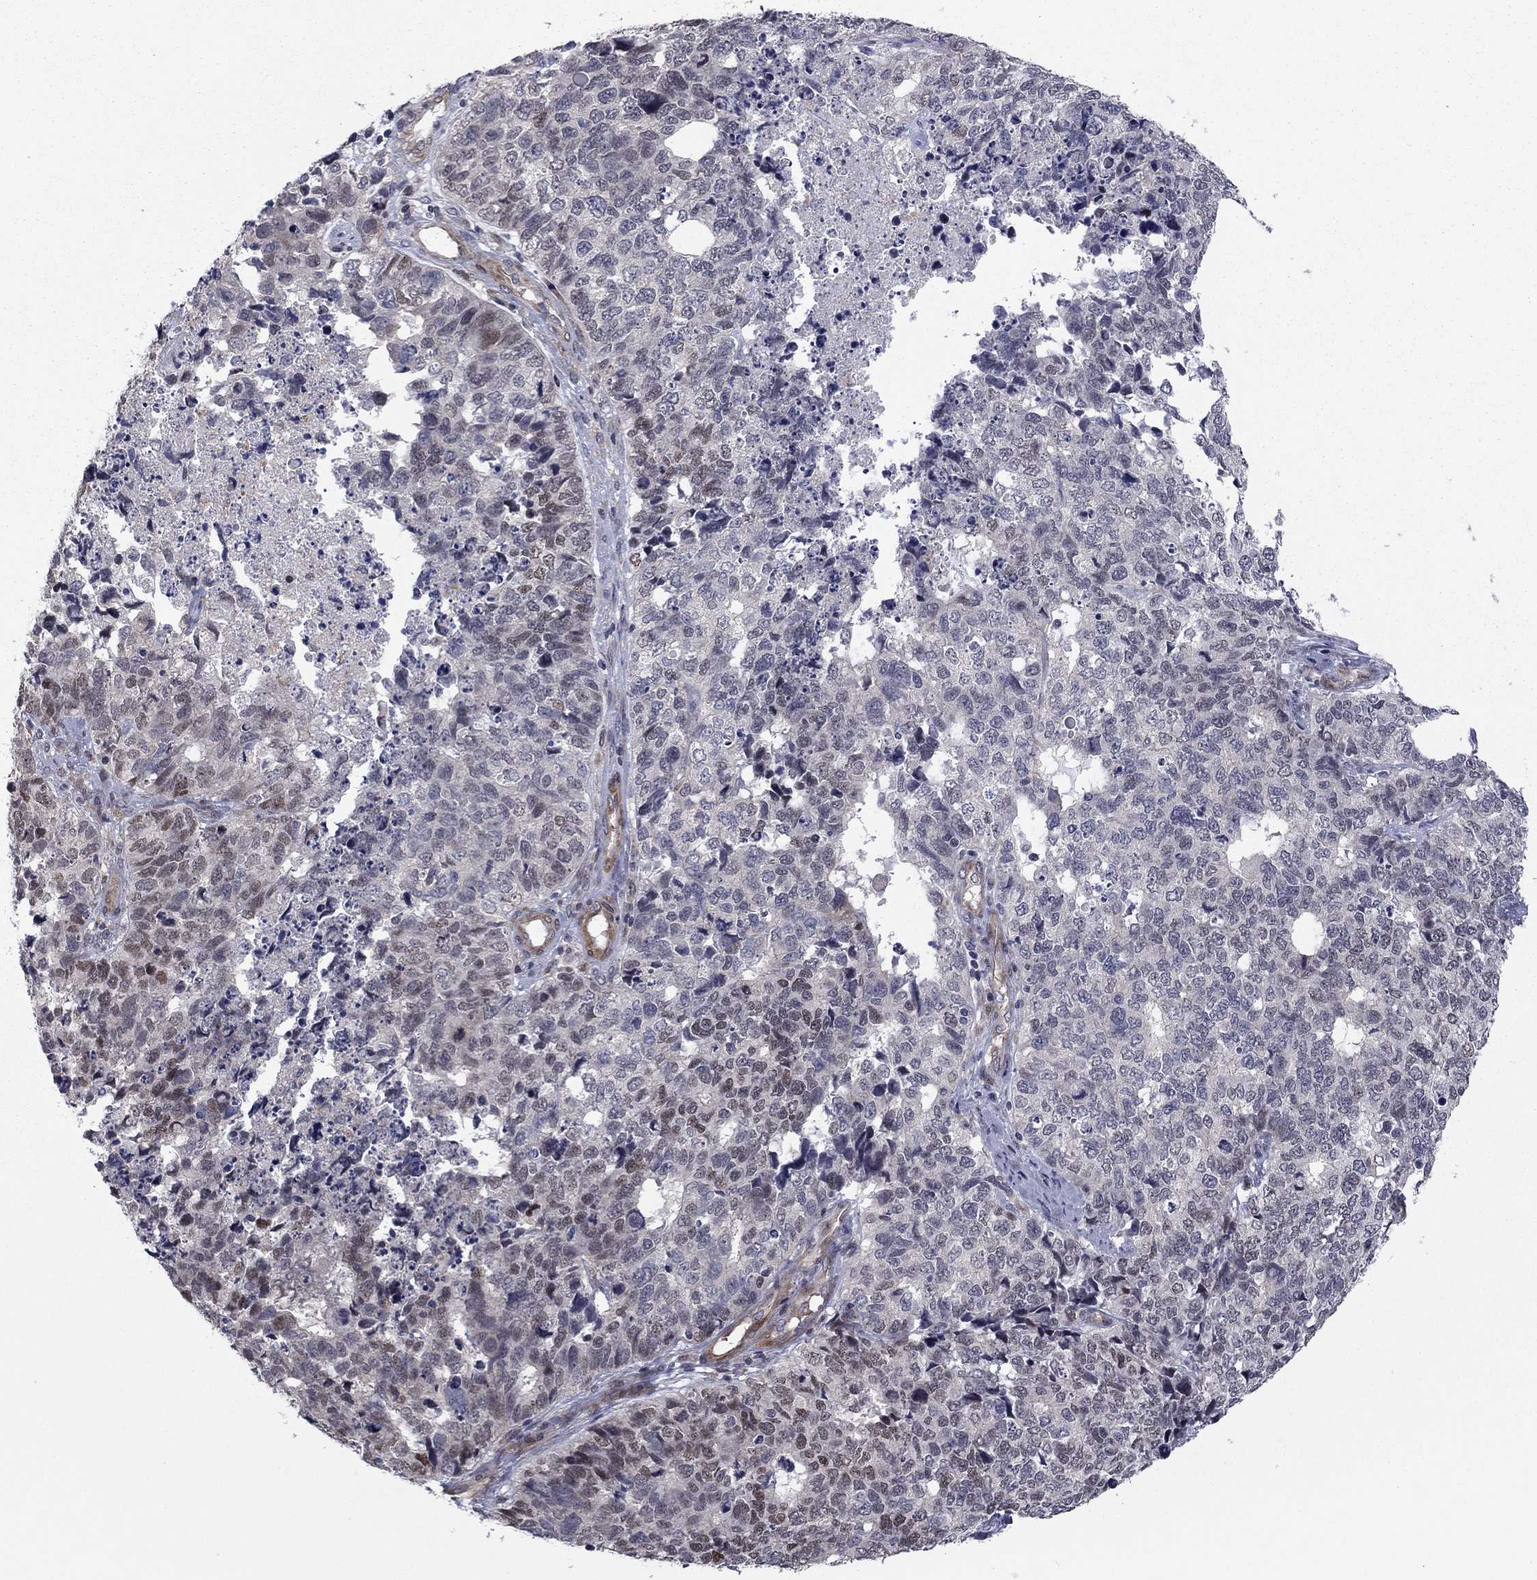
{"staining": {"intensity": "weak", "quantity": "<25%", "location": "nuclear"}, "tissue": "cervical cancer", "cell_type": "Tumor cells", "image_type": "cancer", "snomed": [{"axis": "morphology", "description": "Squamous cell carcinoma, NOS"}, {"axis": "topography", "description": "Cervix"}], "caption": "Cervical cancer was stained to show a protein in brown. There is no significant positivity in tumor cells.", "gene": "BCL11A", "patient": {"sex": "female", "age": 63}}